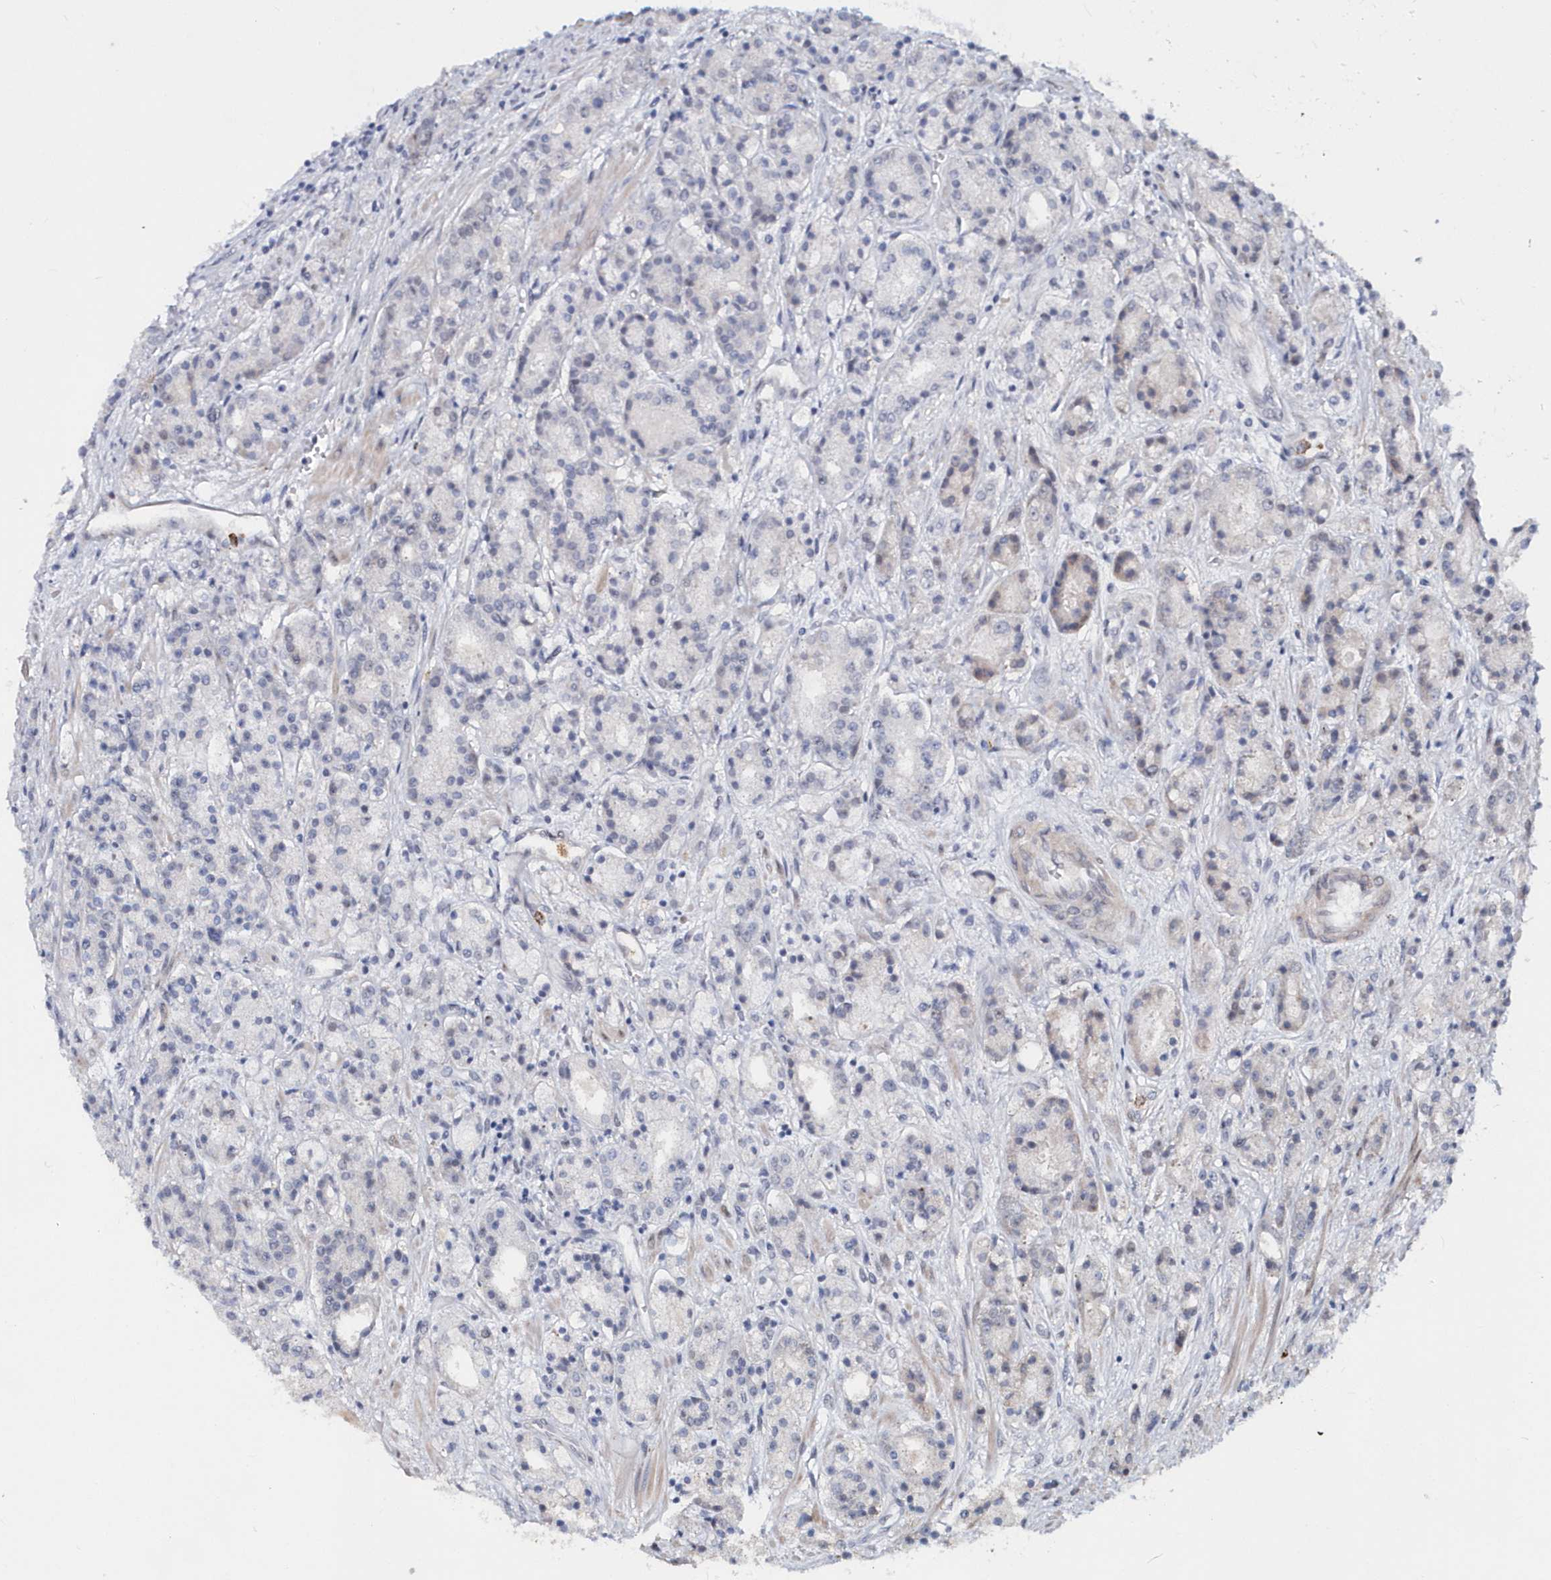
{"staining": {"intensity": "negative", "quantity": "none", "location": "none"}, "tissue": "prostate cancer", "cell_type": "Tumor cells", "image_type": "cancer", "snomed": [{"axis": "morphology", "description": "Adenocarcinoma, High grade"}, {"axis": "topography", "description": "Prostate"}], "caption": "DAB (3,3'-diaminobenzidine) immunohistochemical staining of human prostate adenocarcinoma (high-grade) reveals no significant staining in tumor cells. (DAB immunohistochemistry (IHC) visualized using brightfield microscopy, high magnification).", "gene": "ASCL4", "patient": {"sex": "male", "age": 60}}